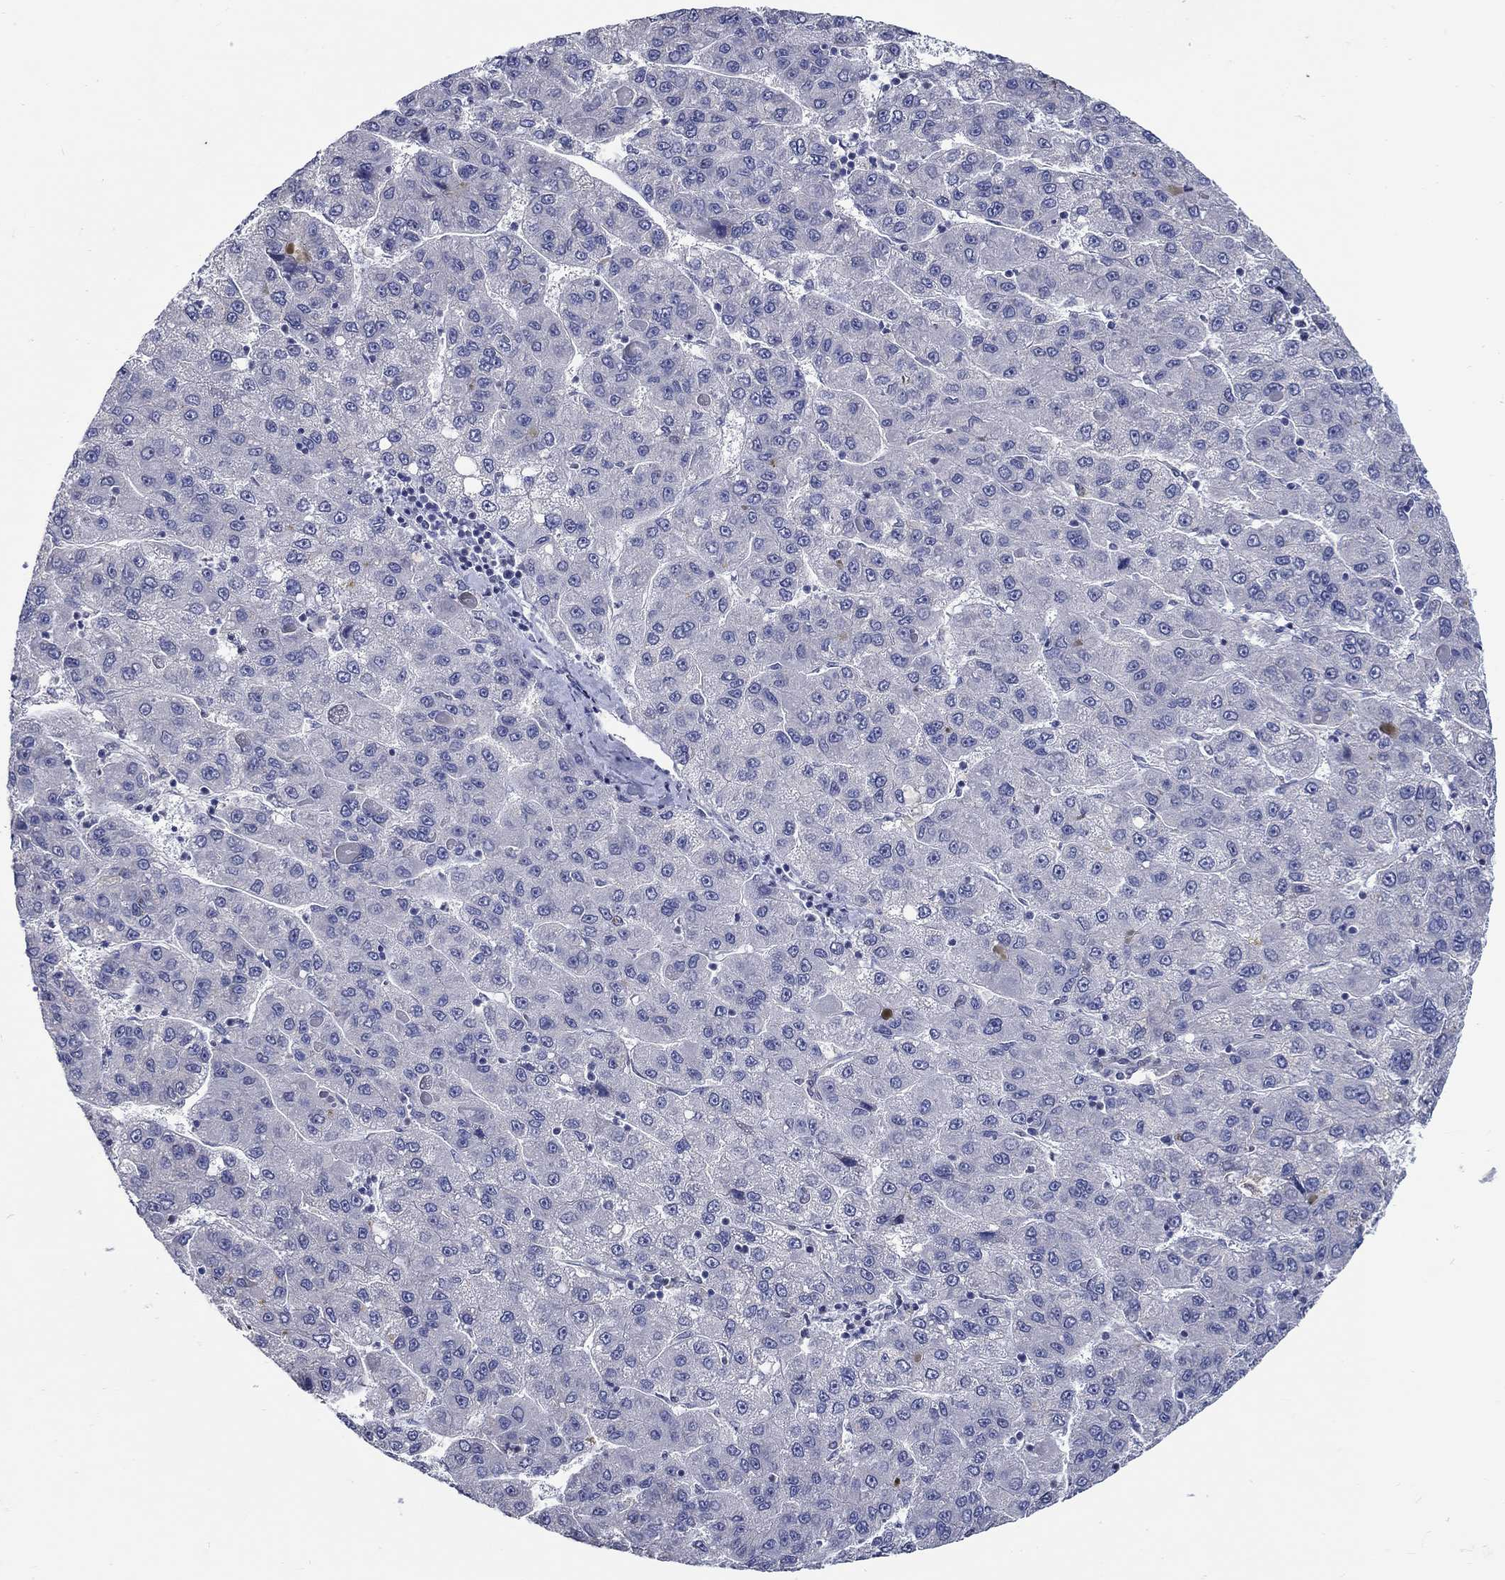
{"staining": {"intensity": "negative", "quantity": "none", "location": "none"}, "tissue": "liver cancer", "cell_type": "Tumor cells", "image_type": "cancer", "snomed": [{"axis": "morphology", "description": "Carcinoma, Hepatocellular, NOS"}, {"axis": "topography", "description": "Liver"}], "caption": "High magnification brightfield microscopy of liver hepatocellular carcinoma stained with DAB (3,3'-diaminobenzidine) (brown) and counterstained with hematoxylin (blue): tumor cells show no significant expression.", "gene": "PDE1B", "patient": {"sex": "female", "age": 82}}